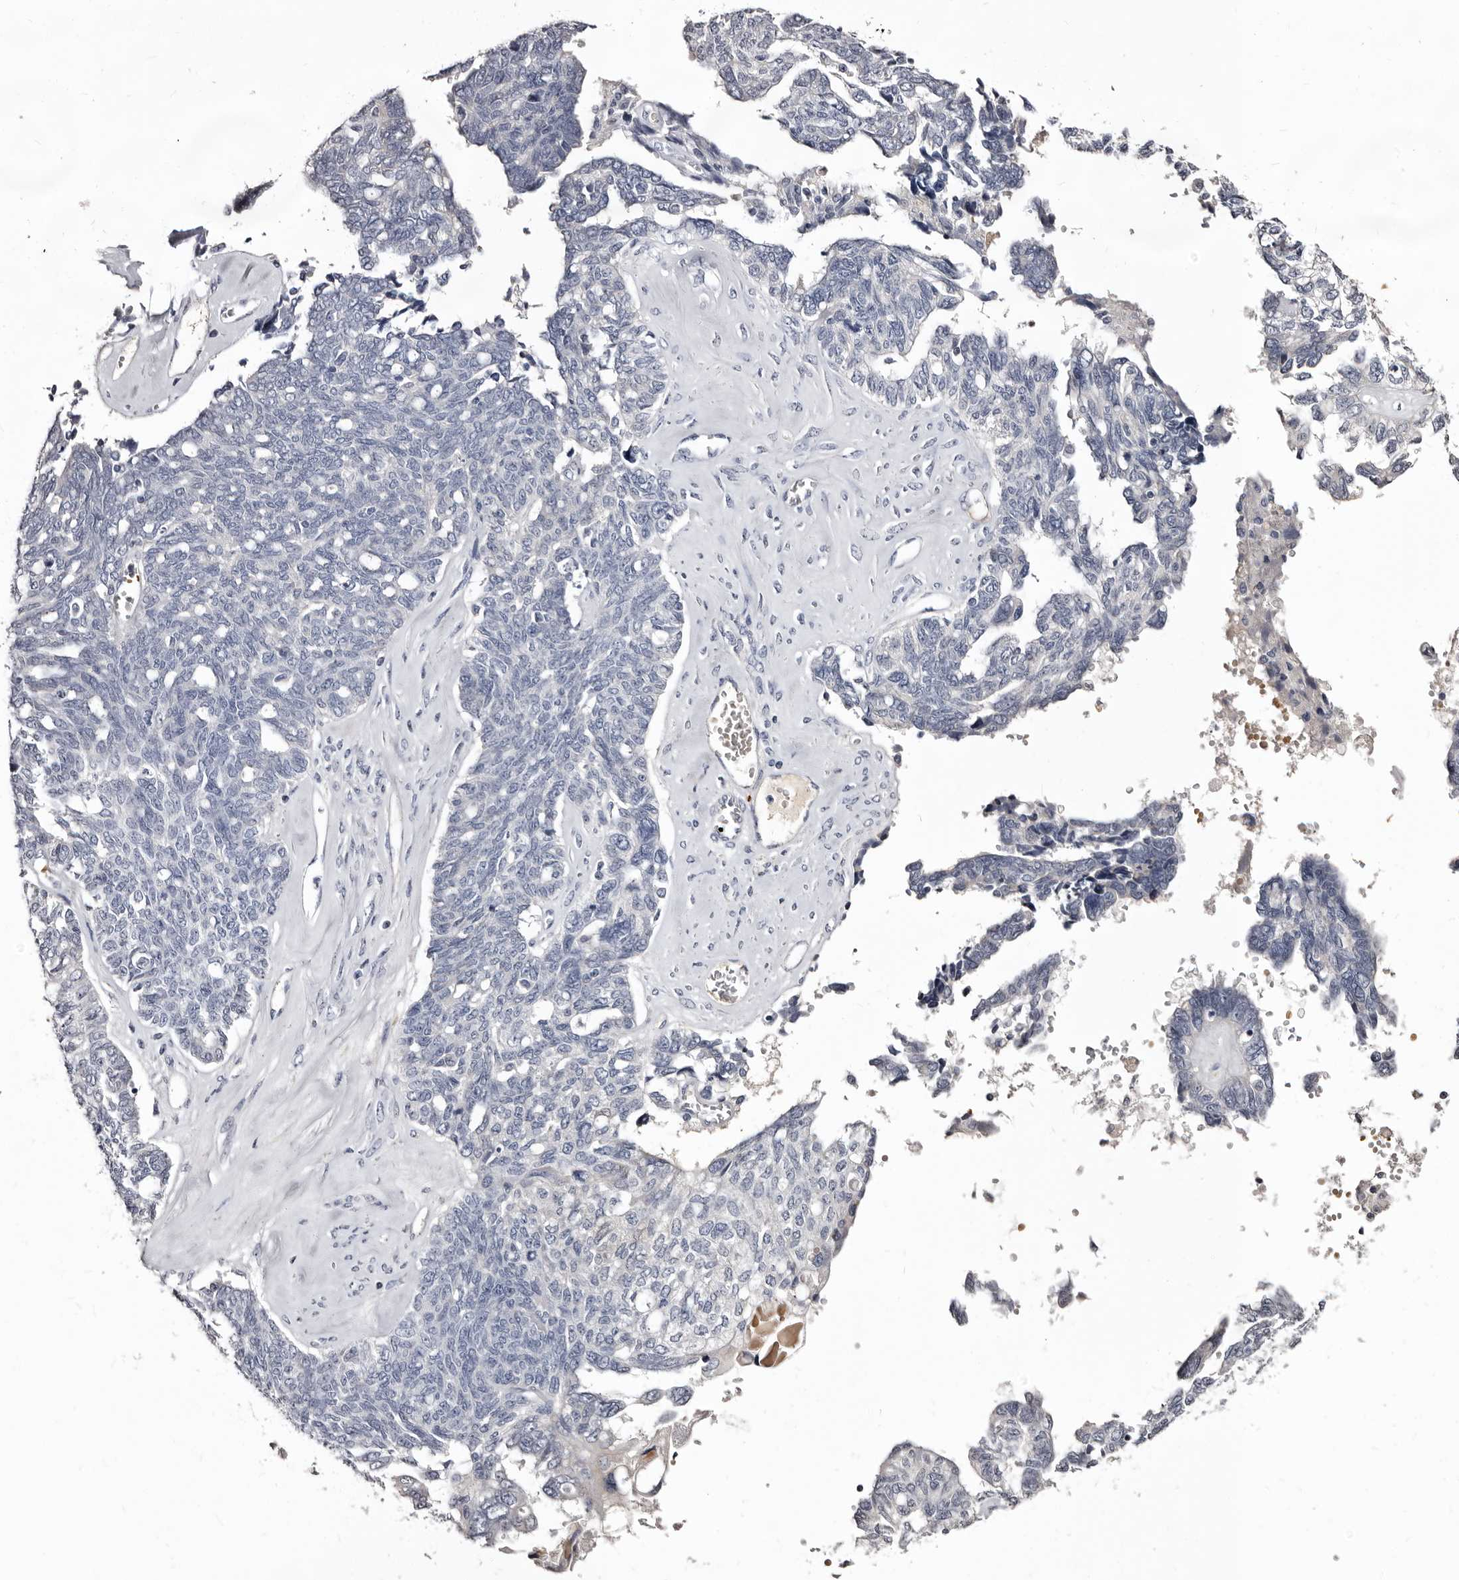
{"staining": {"intensity": "negative", "quantity": "none", "location": "none"}, "tissue": "ovarian cancer", "cell_type": "Tumor cells", "image_type": "cancer", "snomed": [{"axis": "morphology", "description": "Cystadenocarcinoma, serous, NOS"}, {"axis": "topography", "description": "Ovary"}], "caption": "Ovarian cancer (serous cystadenocarcinoma) was stained to show a protein in brown. There is no significant positivity in tumor cells.", "gene": "BPGM", "patient": {"sex": "female", "age": 79}}